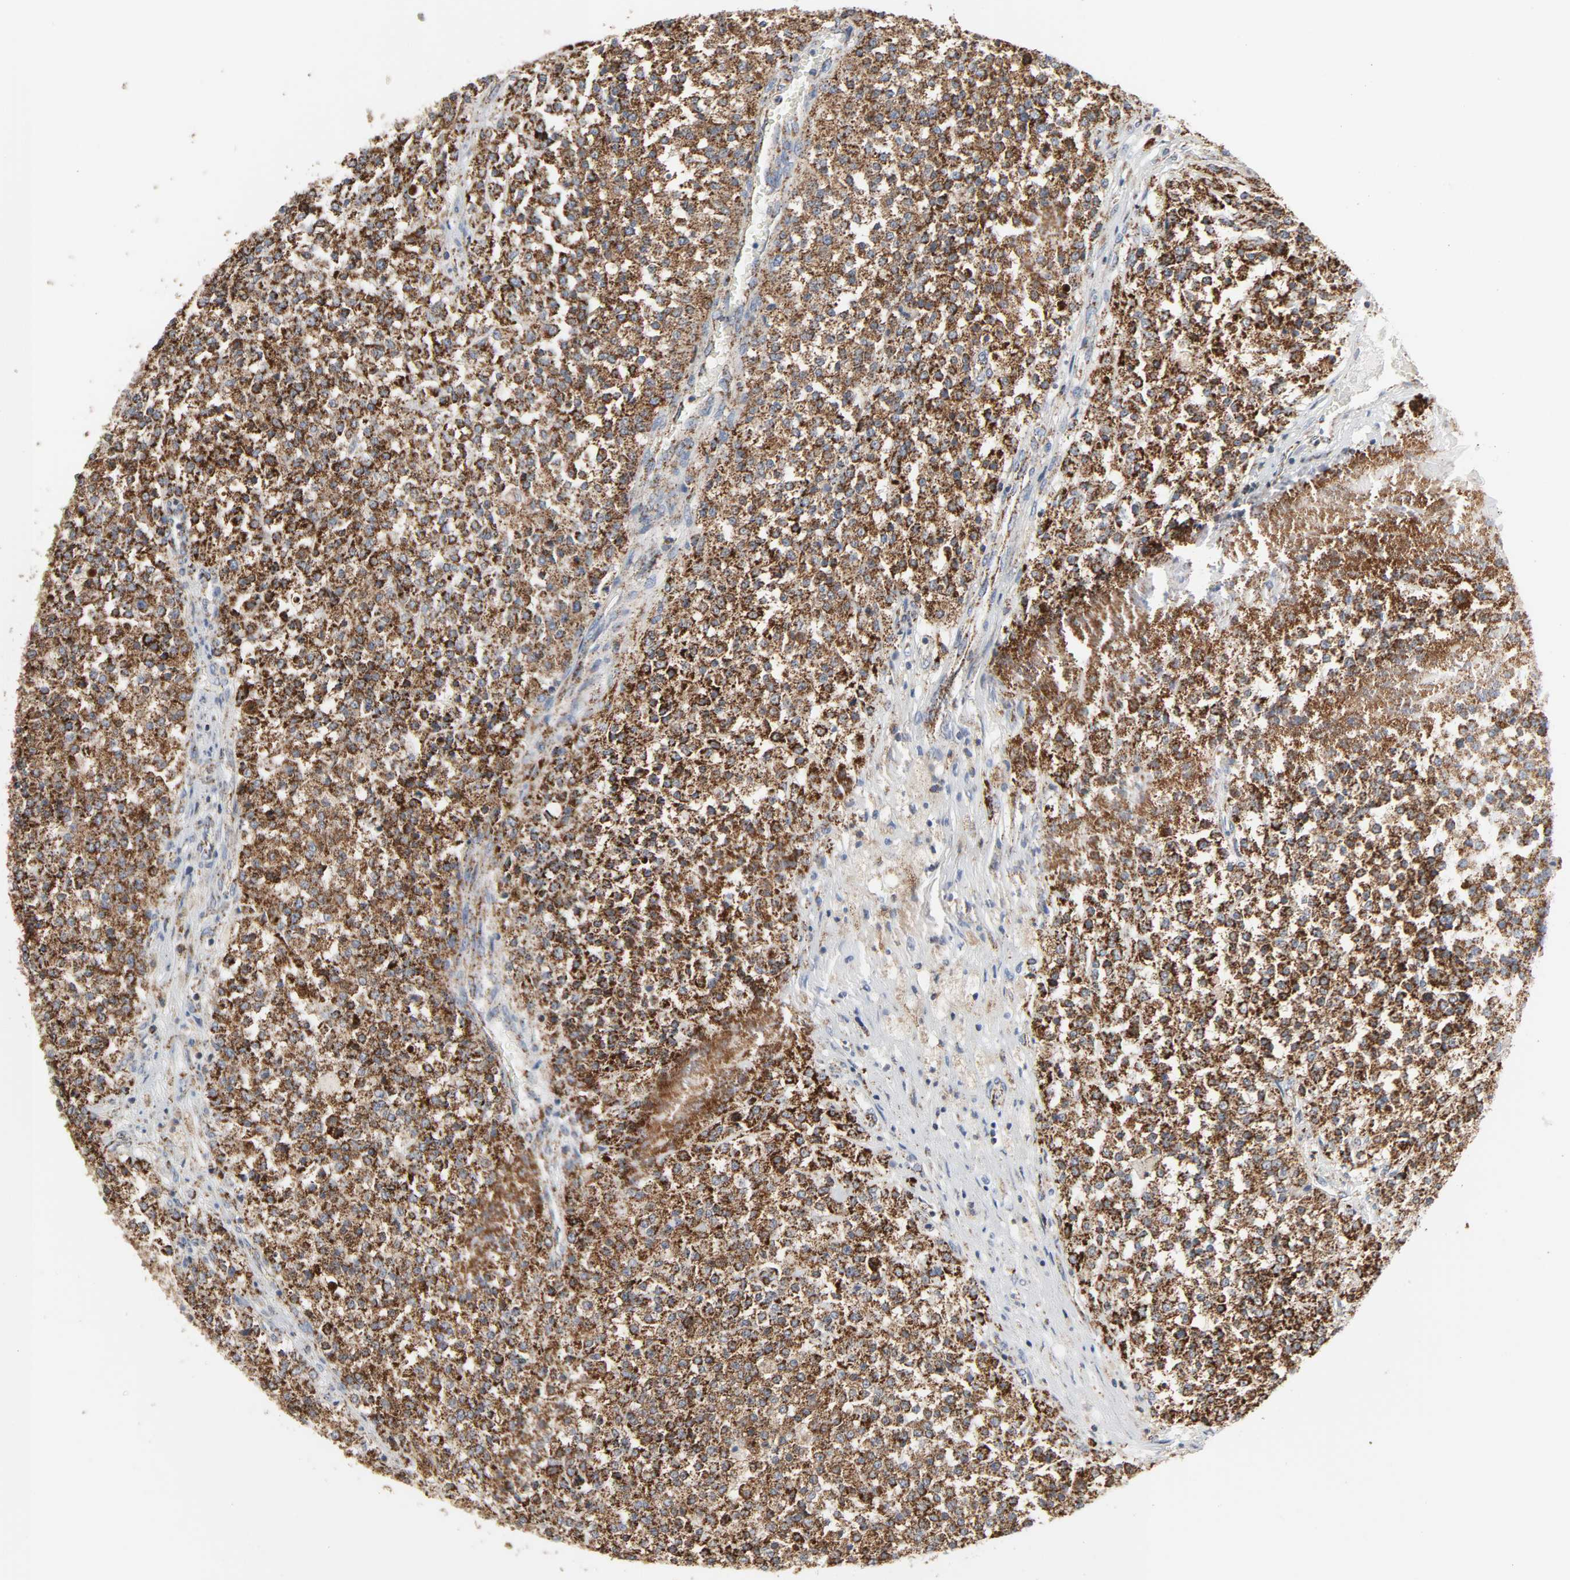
{"staining": {"intensity": "strong", "quantity": ">75%", "location": "cytoplasmic/membranous"}, "tissue": "testis cancer", "cell_type": "Tumor cells", "image_type": "cancer", "snomed": [{"axis": "morphology", "description": "Seminoma, NOS"}, {"axis": "topography", "description": "Testis"}], "caption": "Human seminoma (testis) stained with a protein marker demonstrates strong staining in tumor cells.", "gene": "ACAT1", "patient": {"sex": "male", "age": 59}}